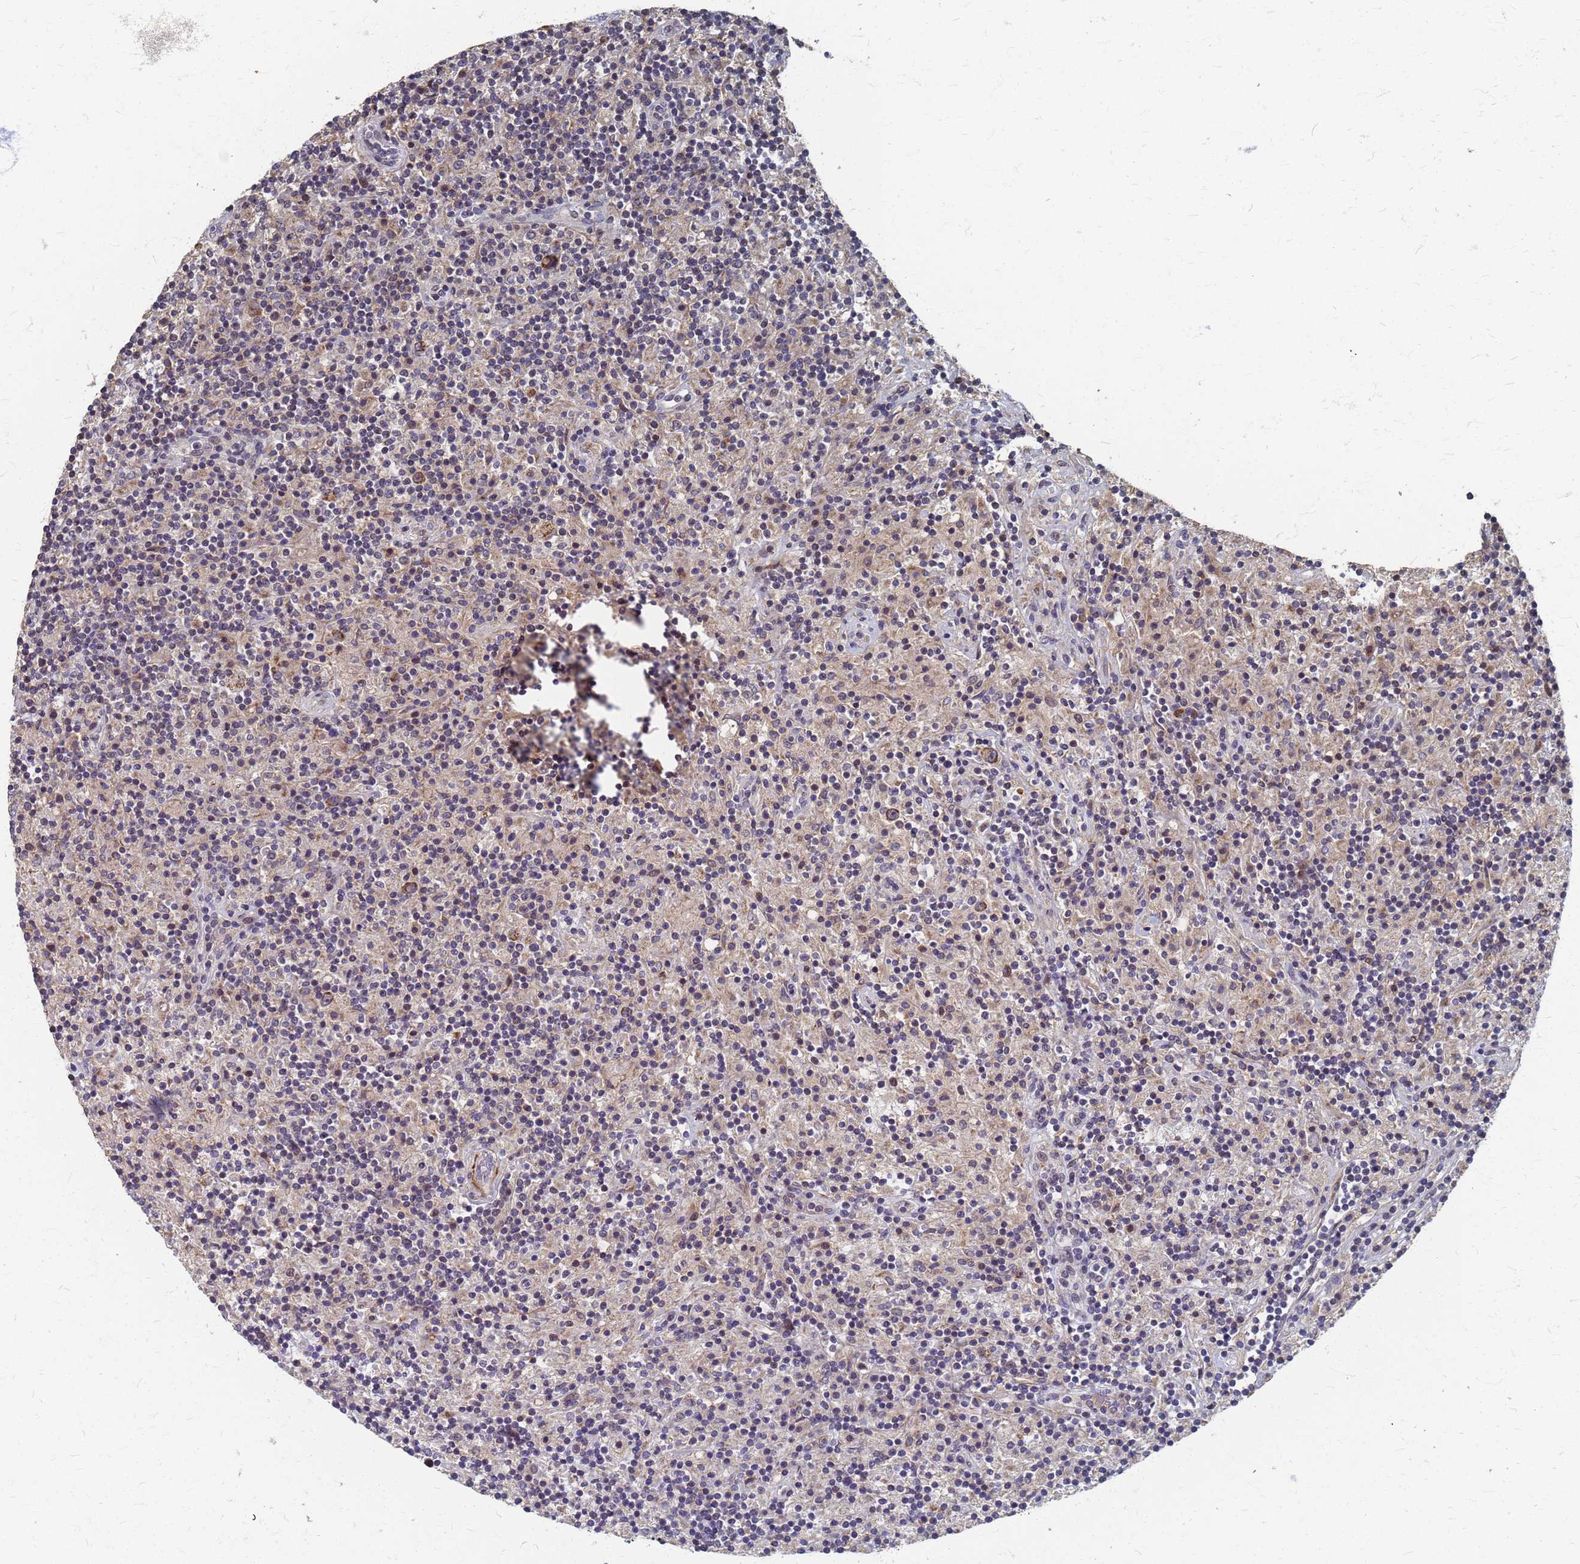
{"staining": {"intensity": "moderate", "quantity": "25%-75%", "location": "cytoplasmic/membranous"}, "tissue": "lymphoma", "cell_type": "Tumor cells", "image_type": "cancer", "snomed": [{"axis": "morphology", "description": "Hodgkin's disease, NOS"}, {"axis": "topography", "description": "Lymph node"}], "caption": "IHC staining of lymphoma, which reveals medium levels of moderate cytoplasmic/membranous expression in about 25%-75% of tumor cells indicating moderate cytoplasmic/membranous protein positivity. The staining was performed using DAB (3,3'-diaminobenzidine) (brown) for protein detection and nuclei were counterstained in hematoxylin (blue).", "gene": "ATPAF1", "patient": {"sex": "male", "age": 70}}